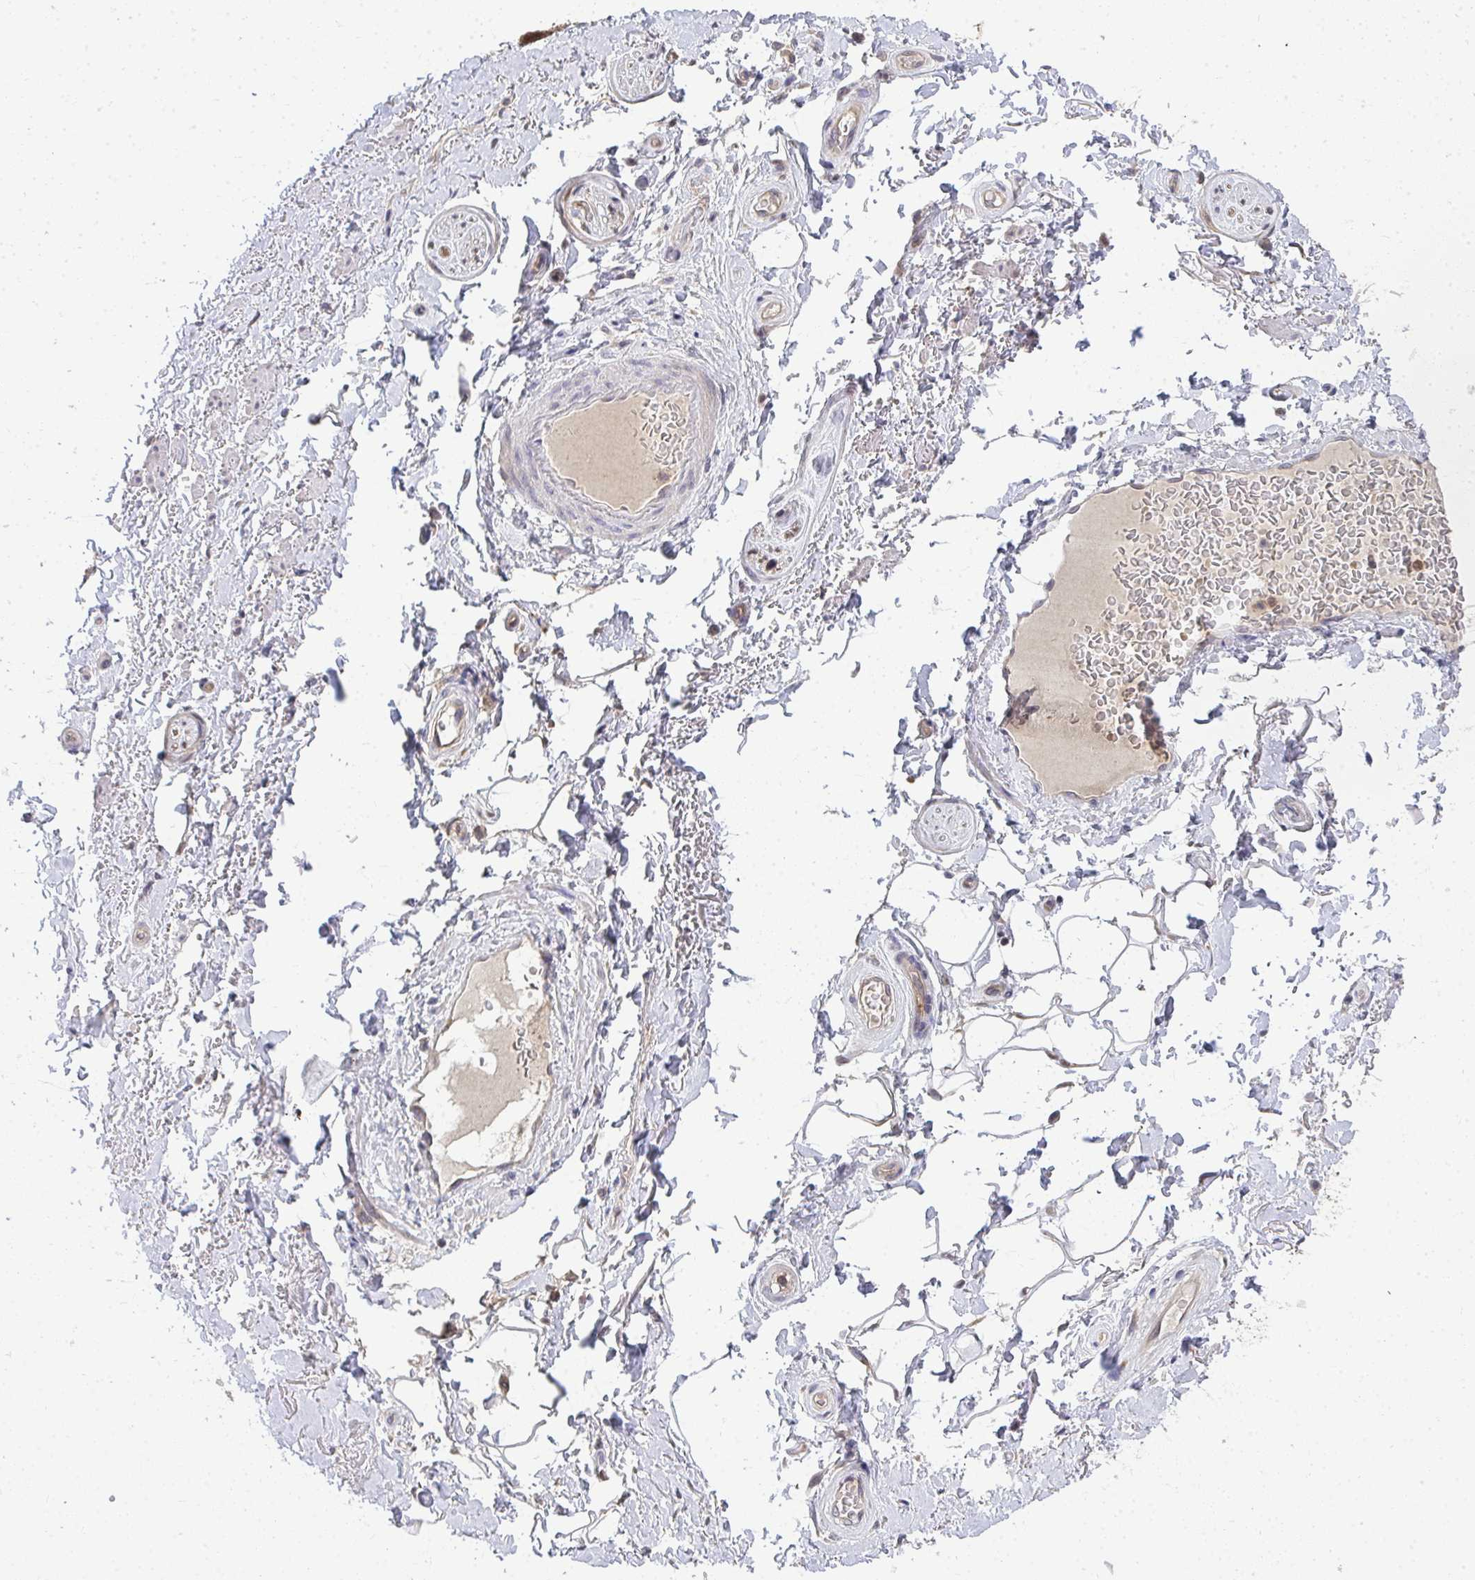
{"staining": {"intensity": "negative", "quantity": "none", "location": "none"}, "tissue": "adipose tissue", "cell_type": "Adipocytes", "image_type": "normal", "snomed": [{"axis": "morphology", "description": "Normal tissue, NOS"}, {"axis": "topography", "description": "Peripheral nerve tissue"}], "caption": "Immunohistochemistry (IHC) image of benign adipose tissue: human adipose tissue stained with DAB reveals no significant protein expression in adipocytes.", "gene": "HDHD2", "patient": {"sex": "male", "age": 51}}